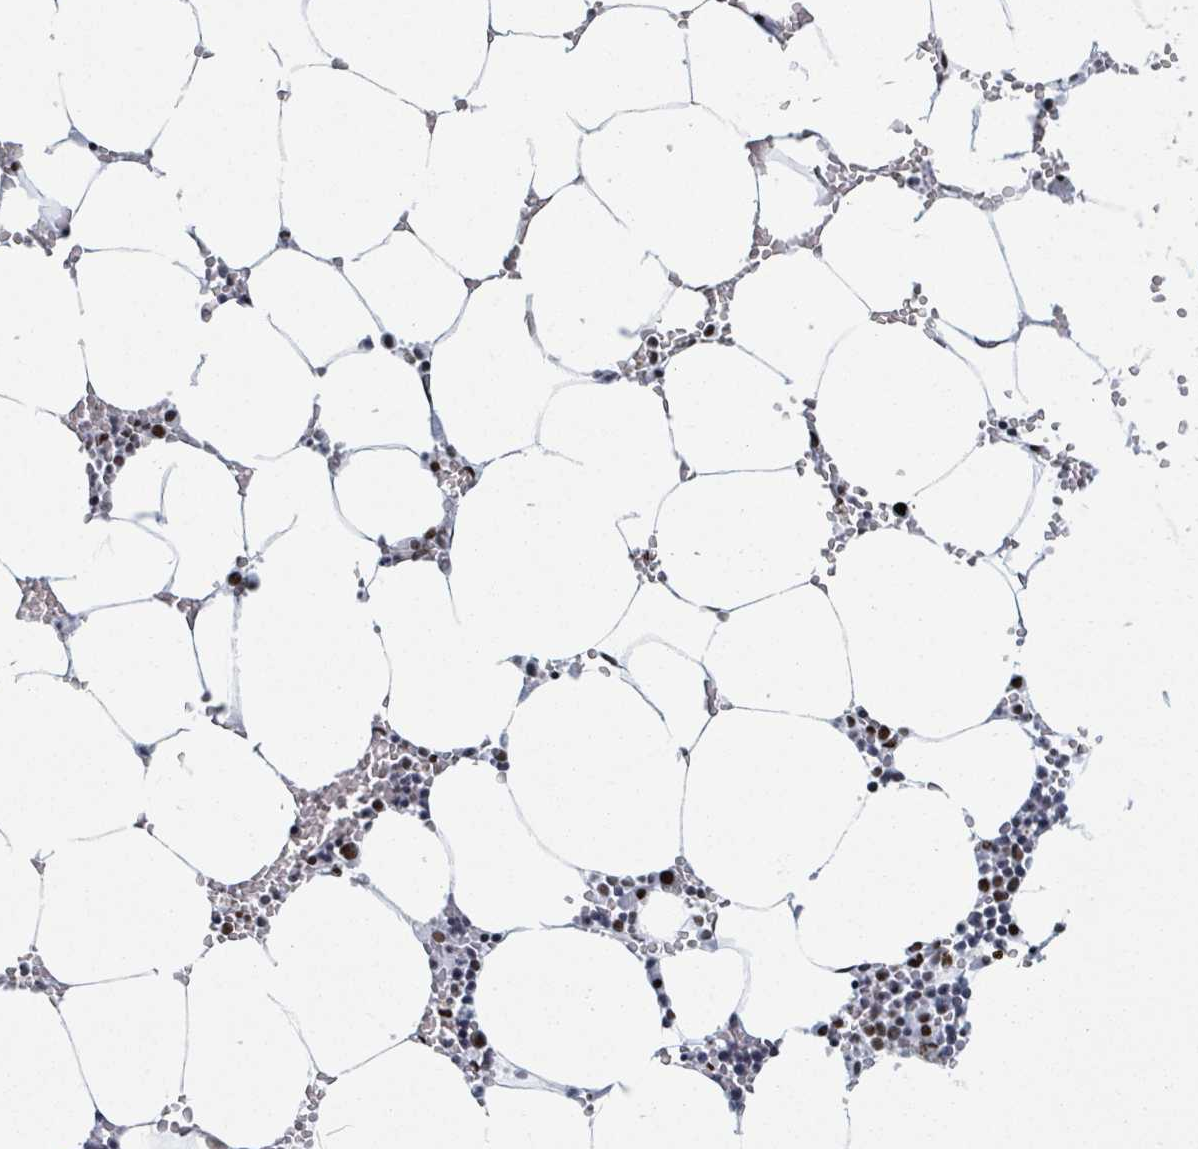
{"staining": {"intensity": "strong", "quantity": "25%-75%", "location": "nuclear"}, "tissue": "bone marrow", "cell_type": "Hematopoietic cells", "image_type": "normal", "snomed": [{"axis": "morphology", "description": "Normal tissue, NOS"}, {"axis": "topography", "description": "Bone marrow"}], "caption": "Protein expression by immunohistochemistry reveals strong nuclear positivity in about 25%-75% of hematopoietic cells in unremarkable bone marrow. Nuclei are stained in blue.", "gene": "DHX16", "patient": {"sex": "male", "age": 70}}